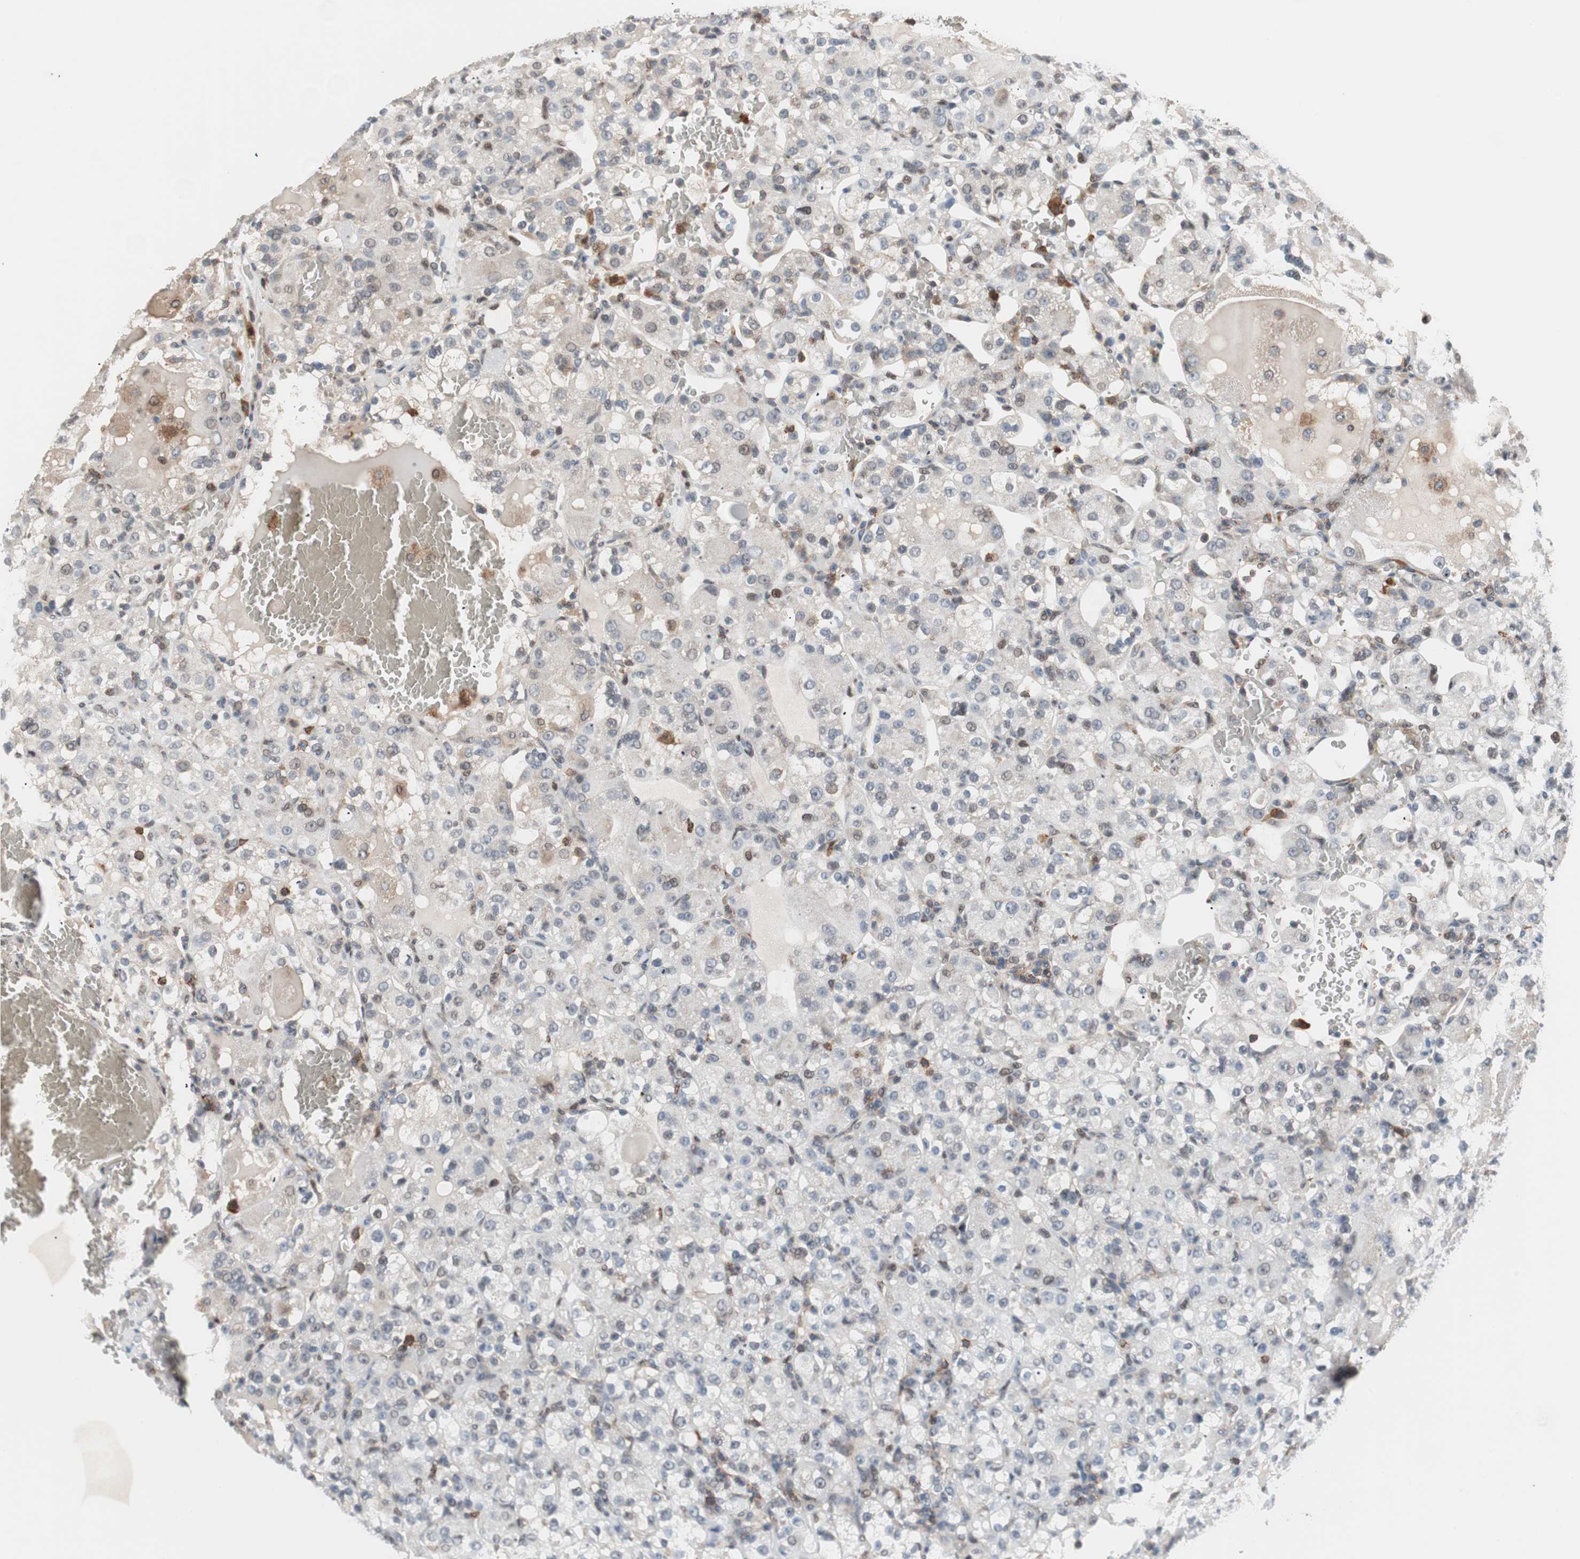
{"staining": {"intensity": "weak", "quantity": "<25%", "location": "cytoplasmic/membranous"}, "tissue": "renal cancer", "cell_type": "Tumor cells", "image_type": "cancer", "snomed": [{"axis": "morphology", "description": "Normal tissue, NOS"}, {"axis": "morphology", "description": "Adenocarcinoma, NOS"}, {"axis": "topography", "description": "Kidney"}], "caption": "High magnification brightfield microscopy of renal cancer (adenocarcinoma) stained with DAB (brown) and counterstained with hematoxylin (blue): tumor cells show no significant expression. The staining is performed using DAB brown chromogen with nuclei counter-stained in using hematoxylin.", "gene": "POLH", "patient": {"sex": "male", "age": 61}}